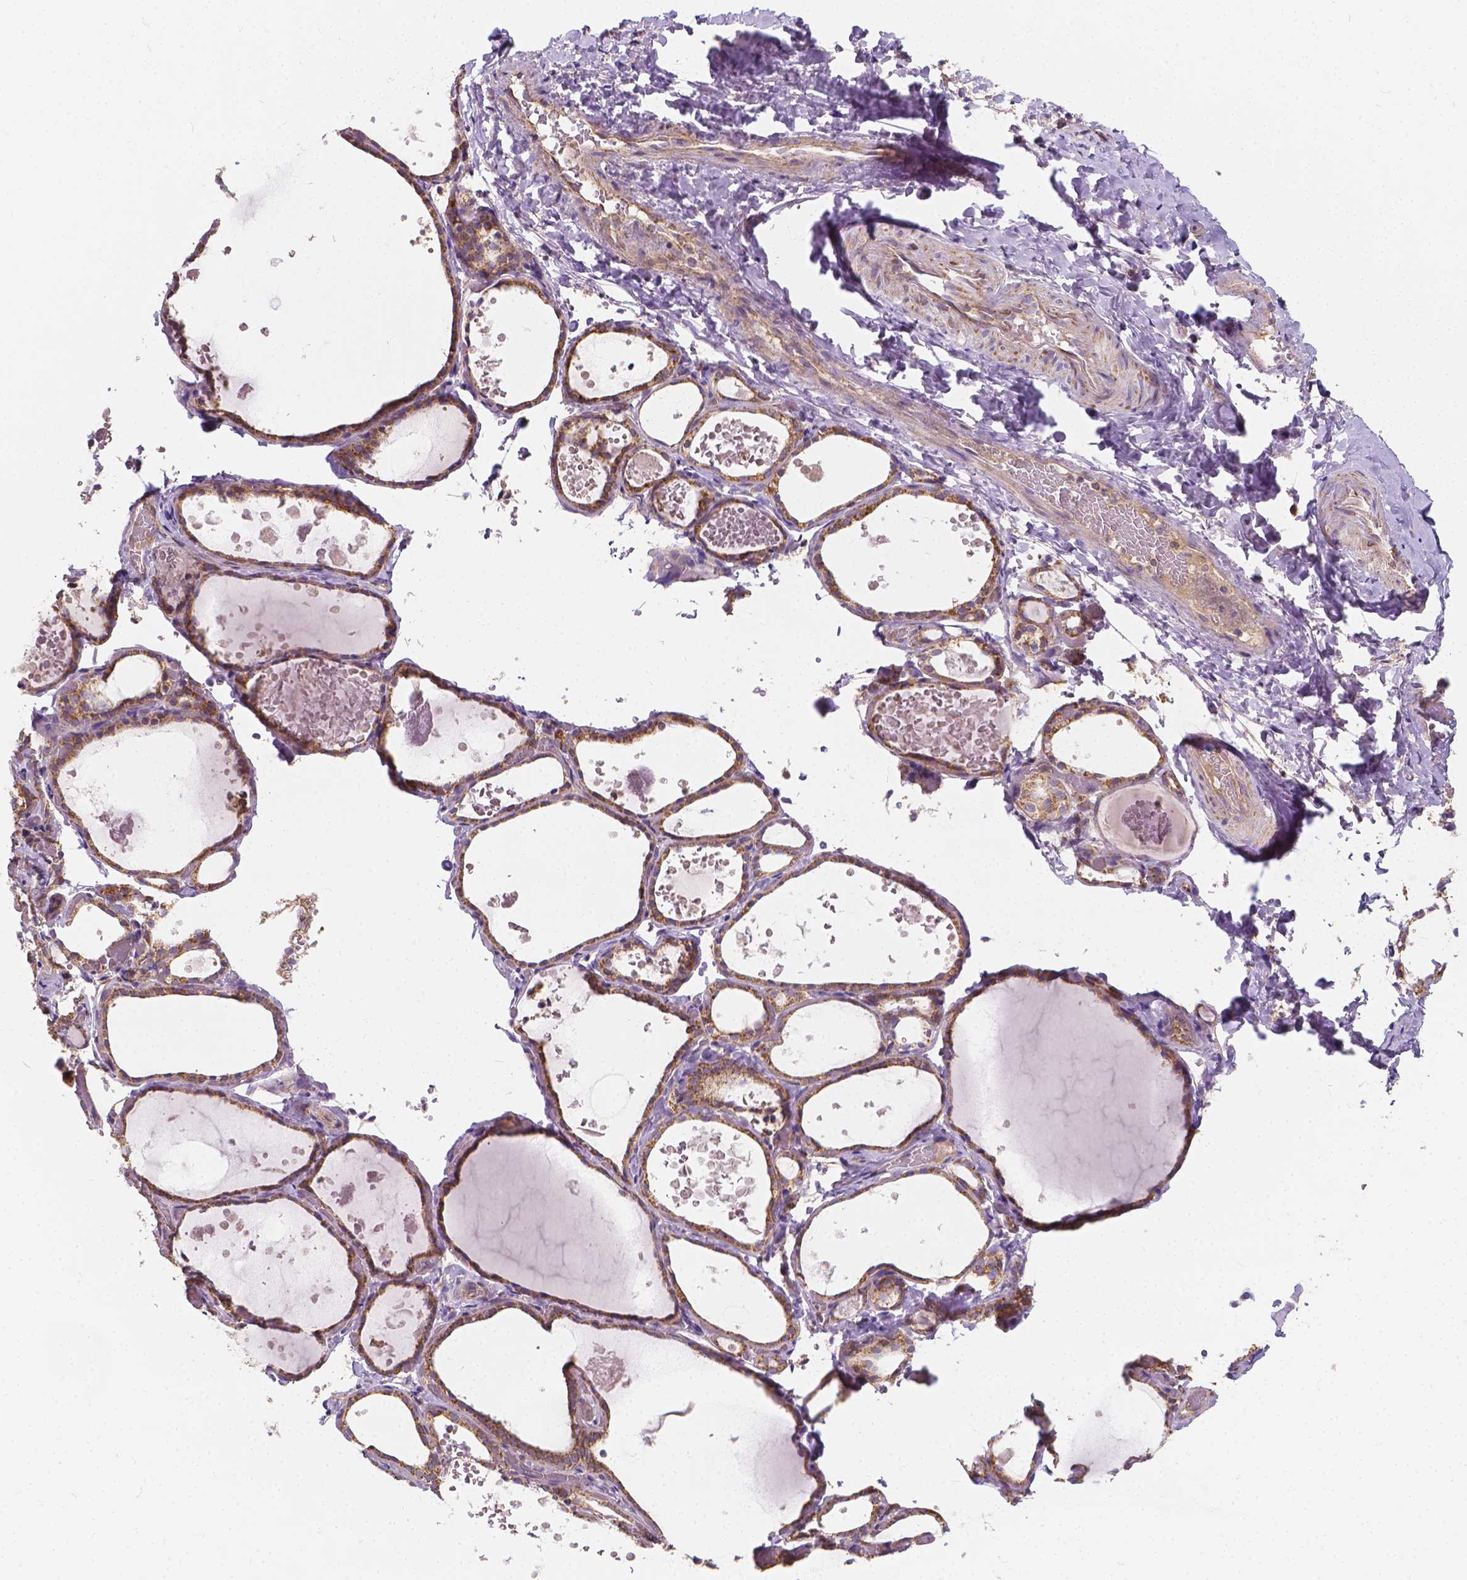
{"staining": {"intensity": "moderate", "quantity": ">75%", "location": "cytoplasmic/membranous"}, "tissue": "thyroid gland", "cell_type": "Glandular cells", "image_type": "normal", "snomed": [{"axis": "morphology", "description": "Normal tissue, NOS"}, {"axis": "topography", "description": "Thyroid gland"}], "caption": "Protein expression analysis of benign human thyroid gland reveals moderate cytoplasmic/membranous staining in approximately >75% of glandular cells. Using DAB (3,3'-diaminobenzidine) (brown) and hematoxylin (blue) stains, captured at high magnification using brightfield microscopy.", "gene": "SNCAIP", "patient": {"sex": "female", "age": 56}}